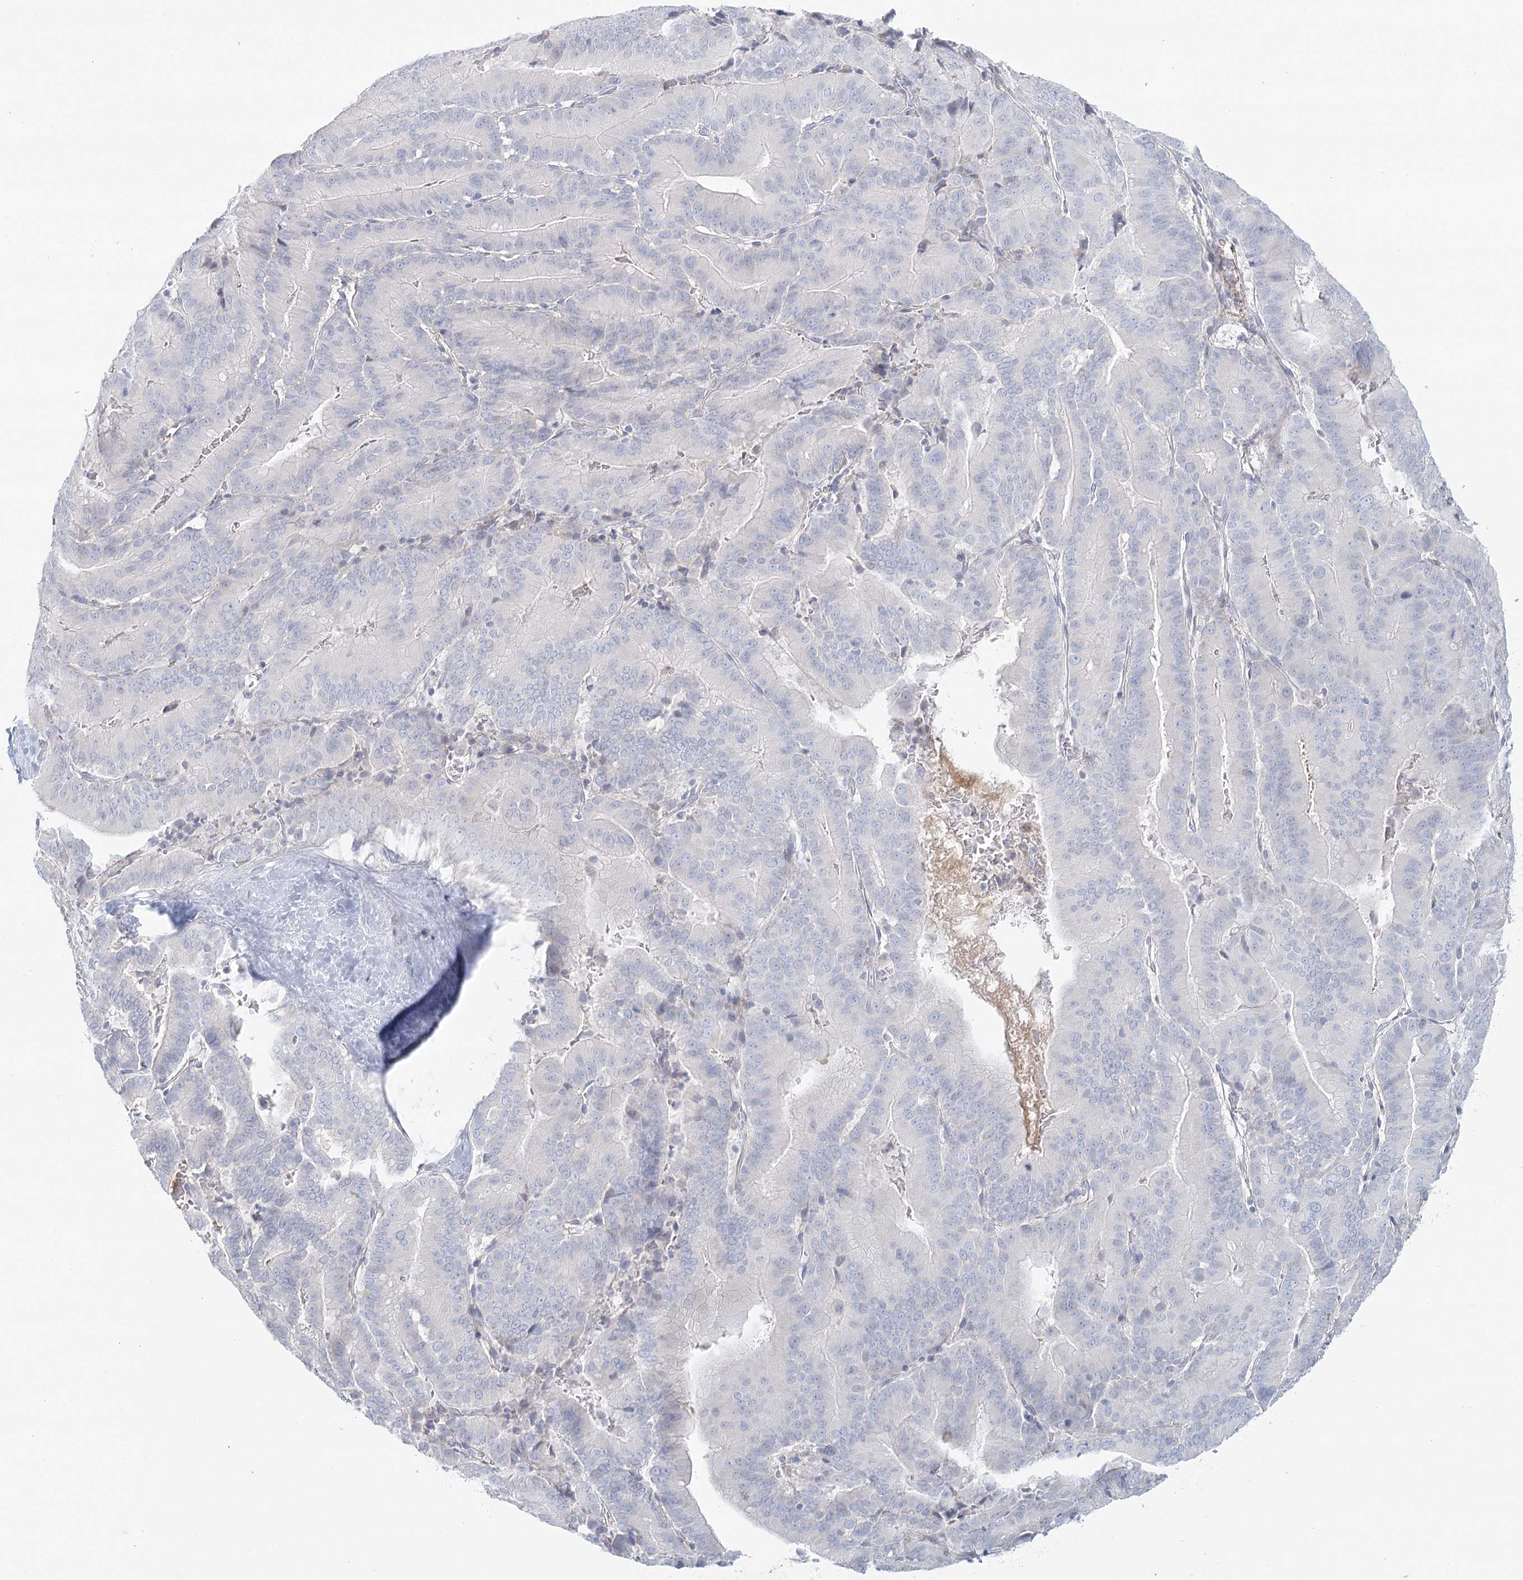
{"staining": {"intensity": "negative", "quantity": "none", "location": "none"}, "tissue": "liver cancer", "cell_type": "Tumor cells", "image_type": "cancer", "snomed": [{"axis": "morphology", "description": "Cholangiocarcinoma"}, {"axis": "topography", "description": "Liver"}], "caption": "Tumor cells are negative for brown protein staining in liver cholangiocarcinoma.", "gene": "DMGDH", "patient": {"sex": "female", "age": 75}}